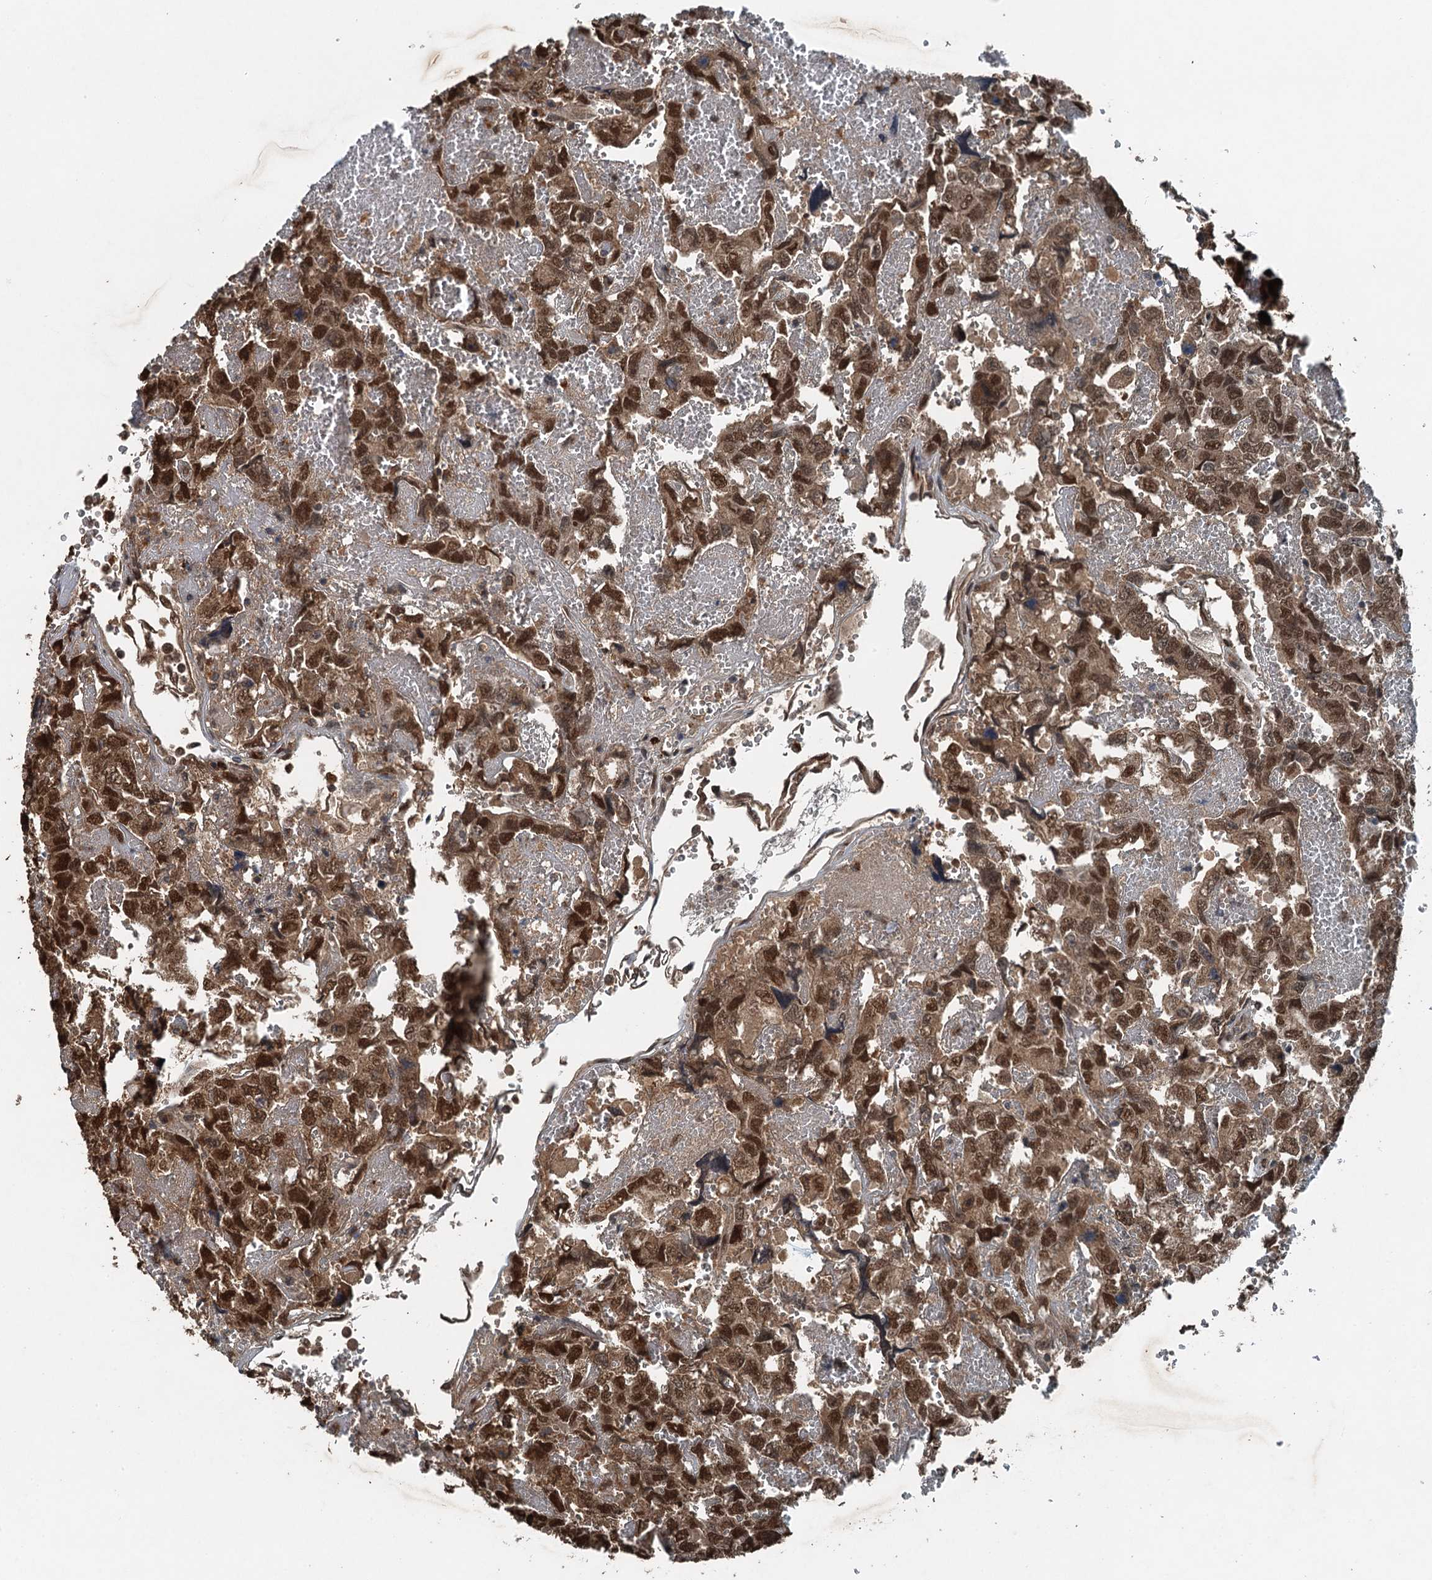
{"staining": {"intensity": "strong", "quantity": ">75%", "location": "nuclear"}, "tissue": "testis cancer", "cell_type": "Tumor cells", "image_type": "cancer", "snomed": [{"axis": "morphology", "description": "Carcinoma, Embryonal, NOS"}, {"axis": "topography", "description": "Testis"}], "caption": "This is a photomicrograph of IHC staining of testis cancer (embryonal carcinoma), which shows strong expression in the nuclear of tumor cells.", "gene": "UBXN6", "patient": {"sex": "male", "age": 45}}